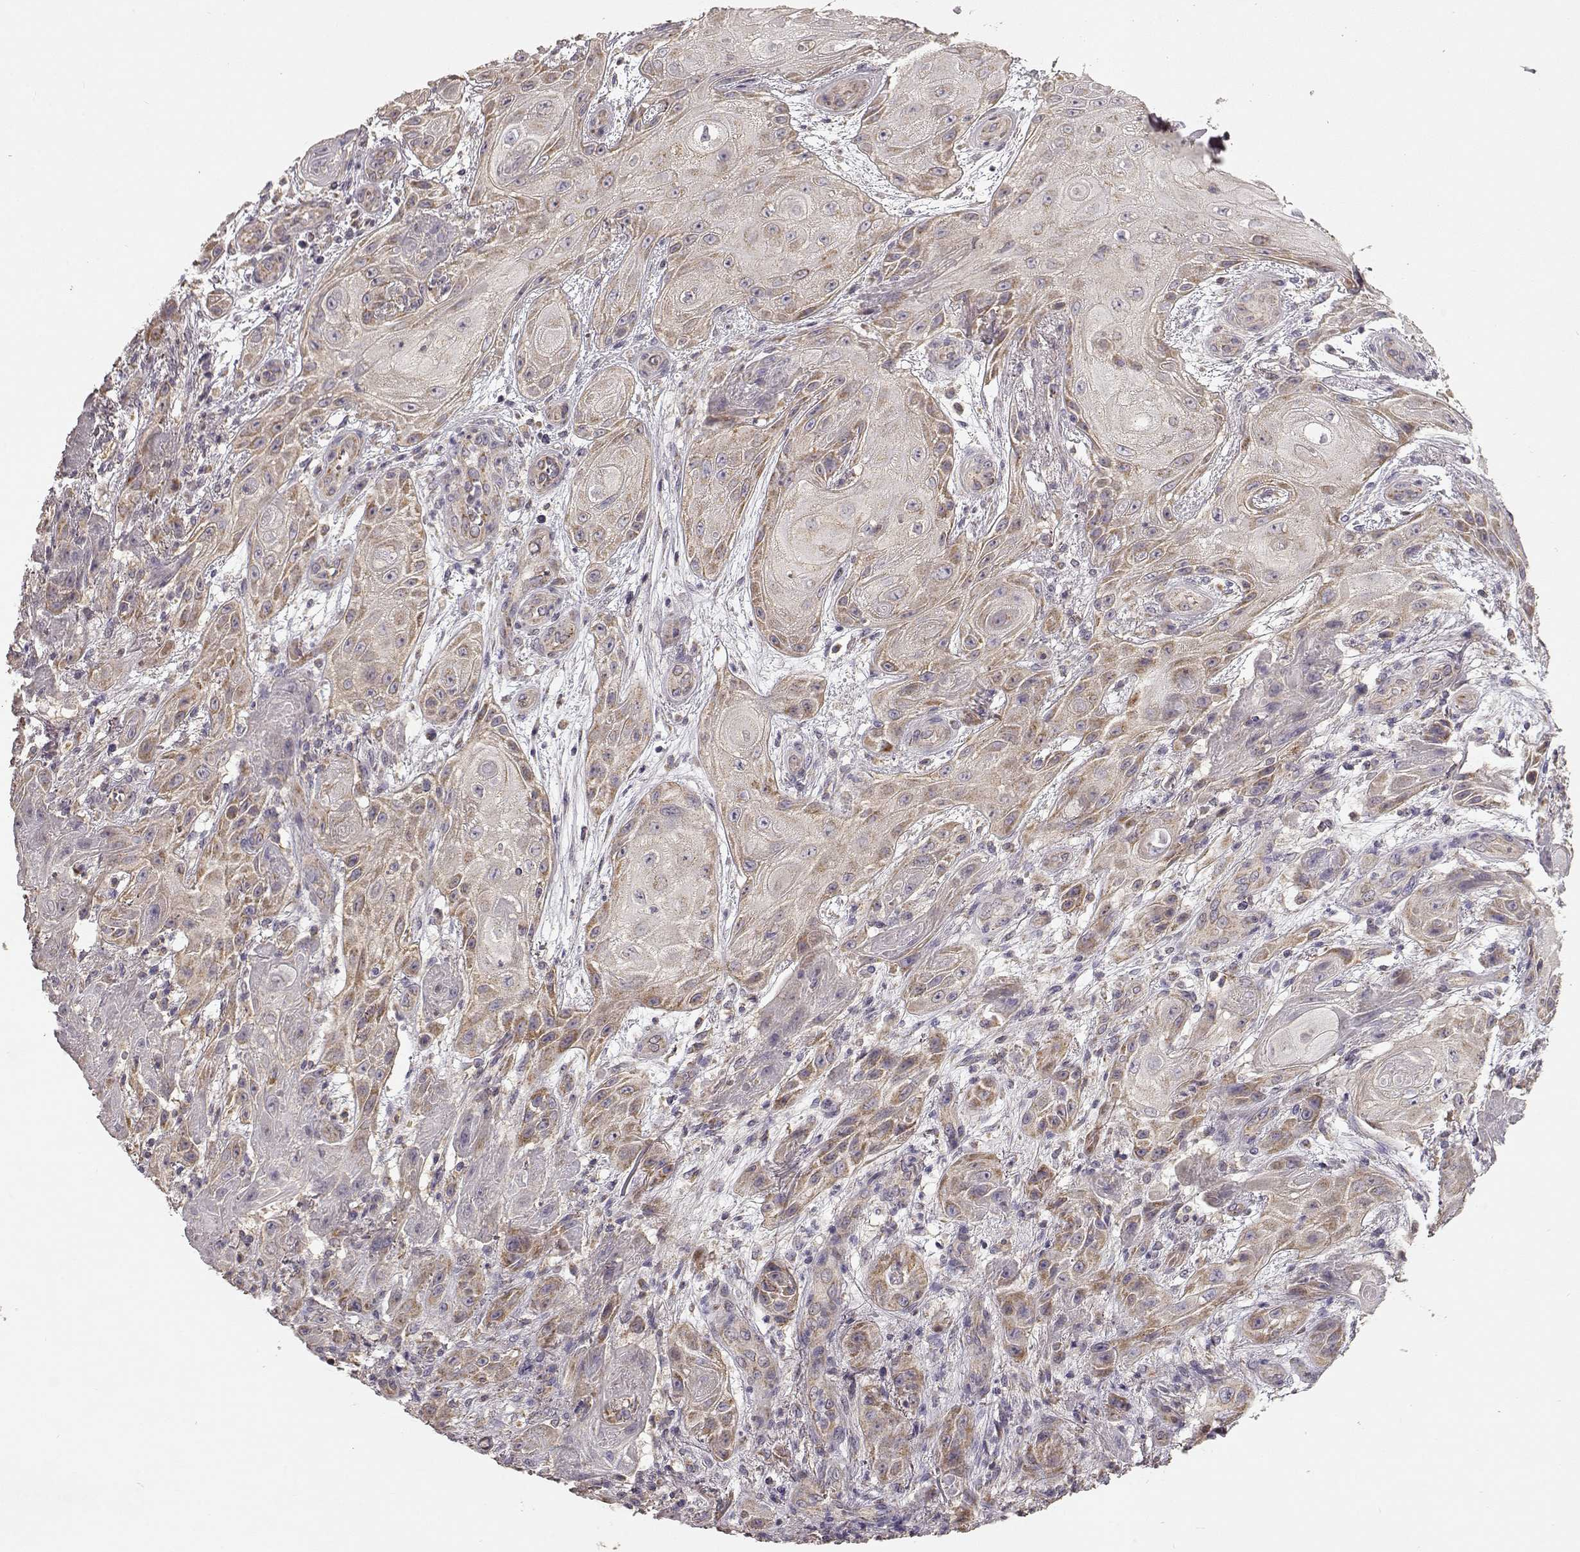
{"staining": {"intensity": "moderate", "quantity": ">75%", "location": "cytoplasmic/membranous"}, "tissue": "skin cancer", "cell_type": "Tumor cells", "image_type": "cancer", "snomed": [{"axis": "morphology", "description": "Squamous cell carcinoma, NOS"}, {"axis": "topography", "description": "Skin"}], "caption": "The immunohistochemical stain labels moderate cytoplasmic/membranous positivity in tumor cells of skin cancer (squamous cell carcinoma) tissue.", "gene": "ERBB3", "patient": {"sex": "male", "age": 62}}